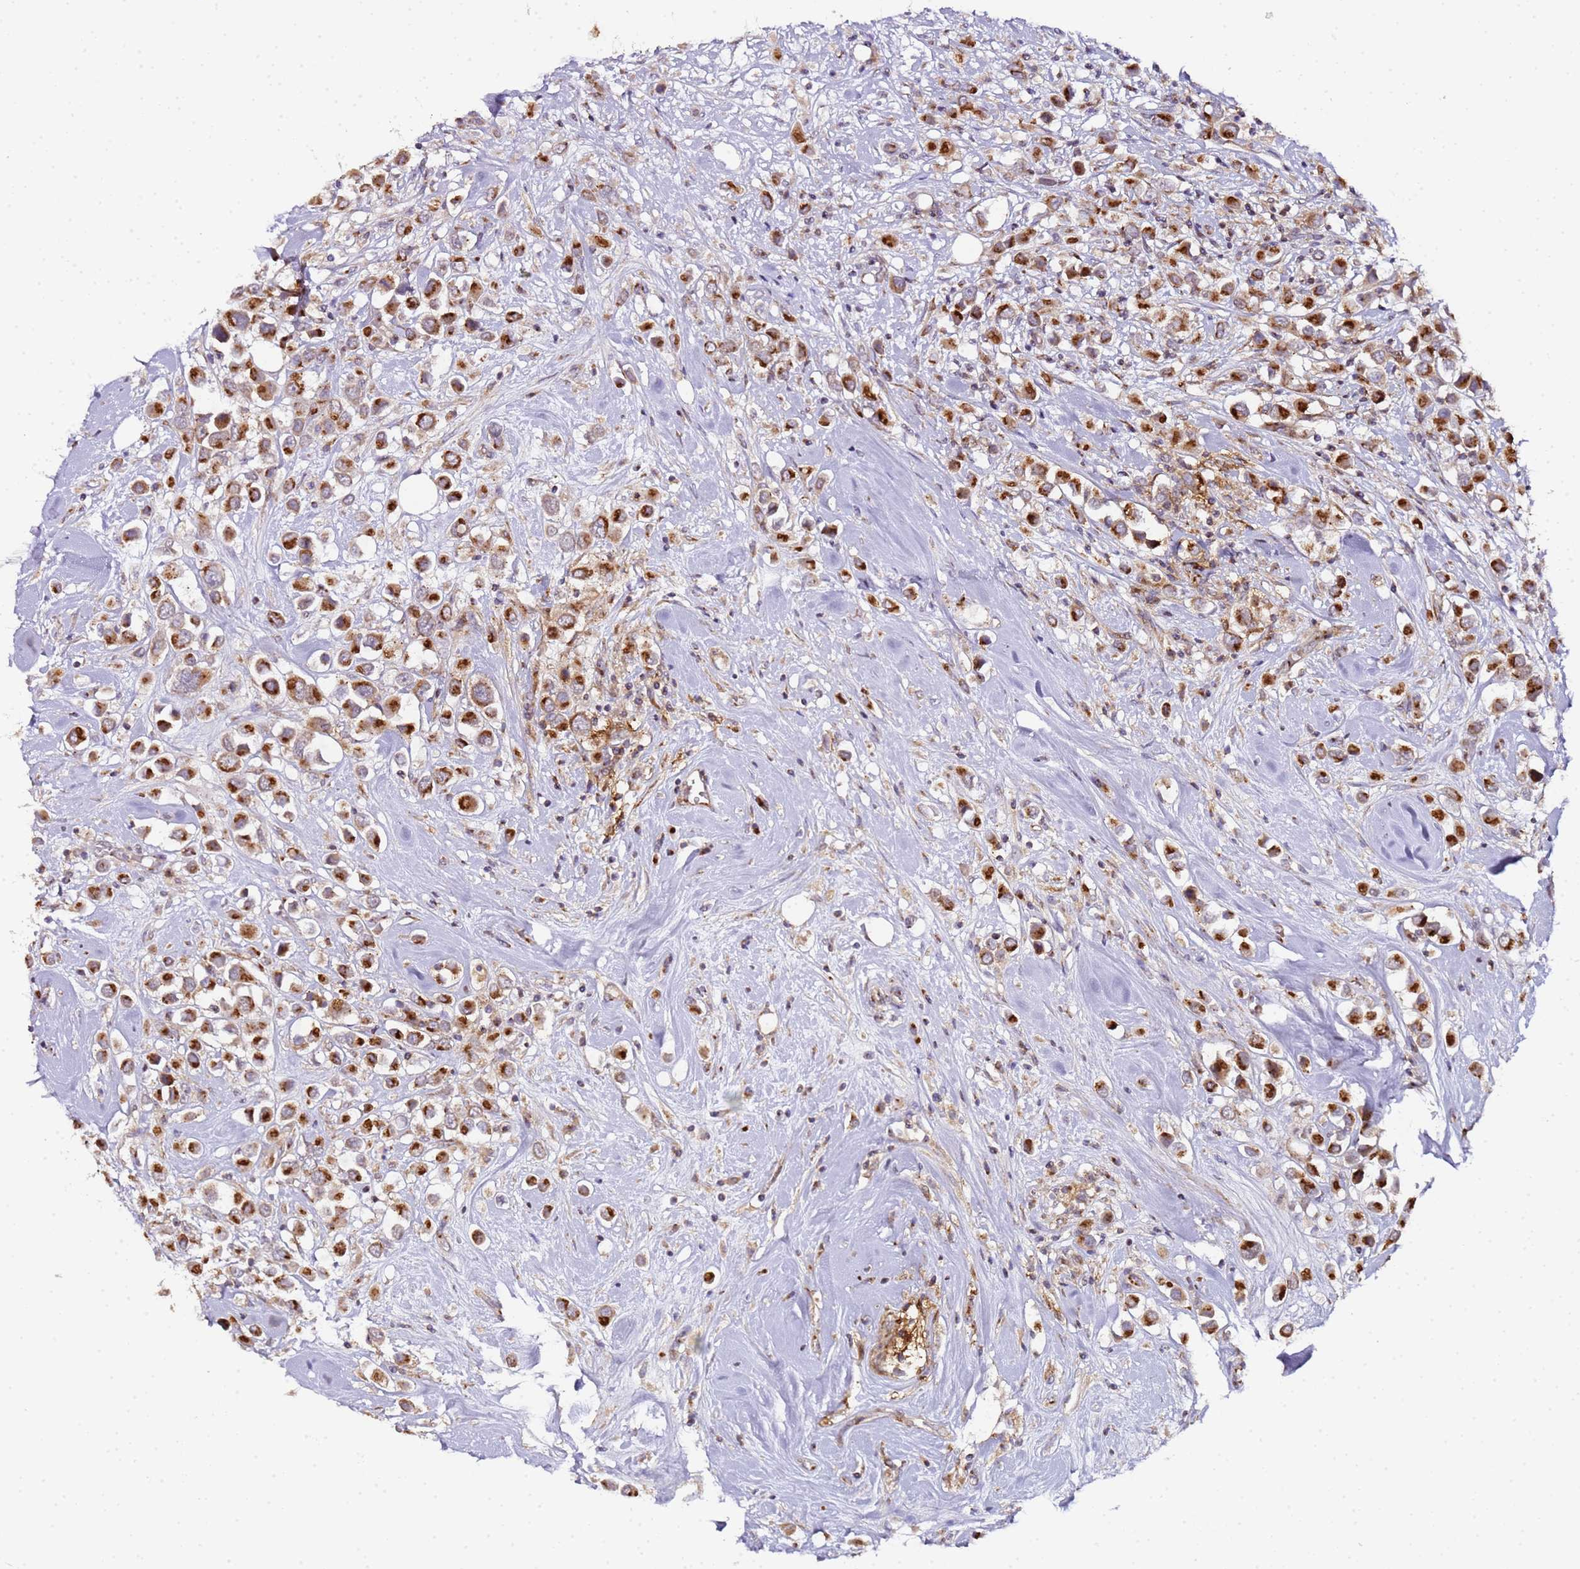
{"staining": {"intensity": "strong", "quantity": ">75%", "location": "cytoplasmic/membranous"}, "tissue": "breast cancer", "cell_type": "Tumor cells", "image_type": "cancer", "snomed": [{"axis": "morphology", "description": "Duct carcinoma"}, {"axis": "topography", "description": "Breast"}], "caption": "Tumor cells display high levels of strong cytoplasmic/membranous staining in approximately >75% of cells in invasive ductal carcinoma (breast).", "gene": "MRPL49", "patient": {"sex": "female", "age": 61}}